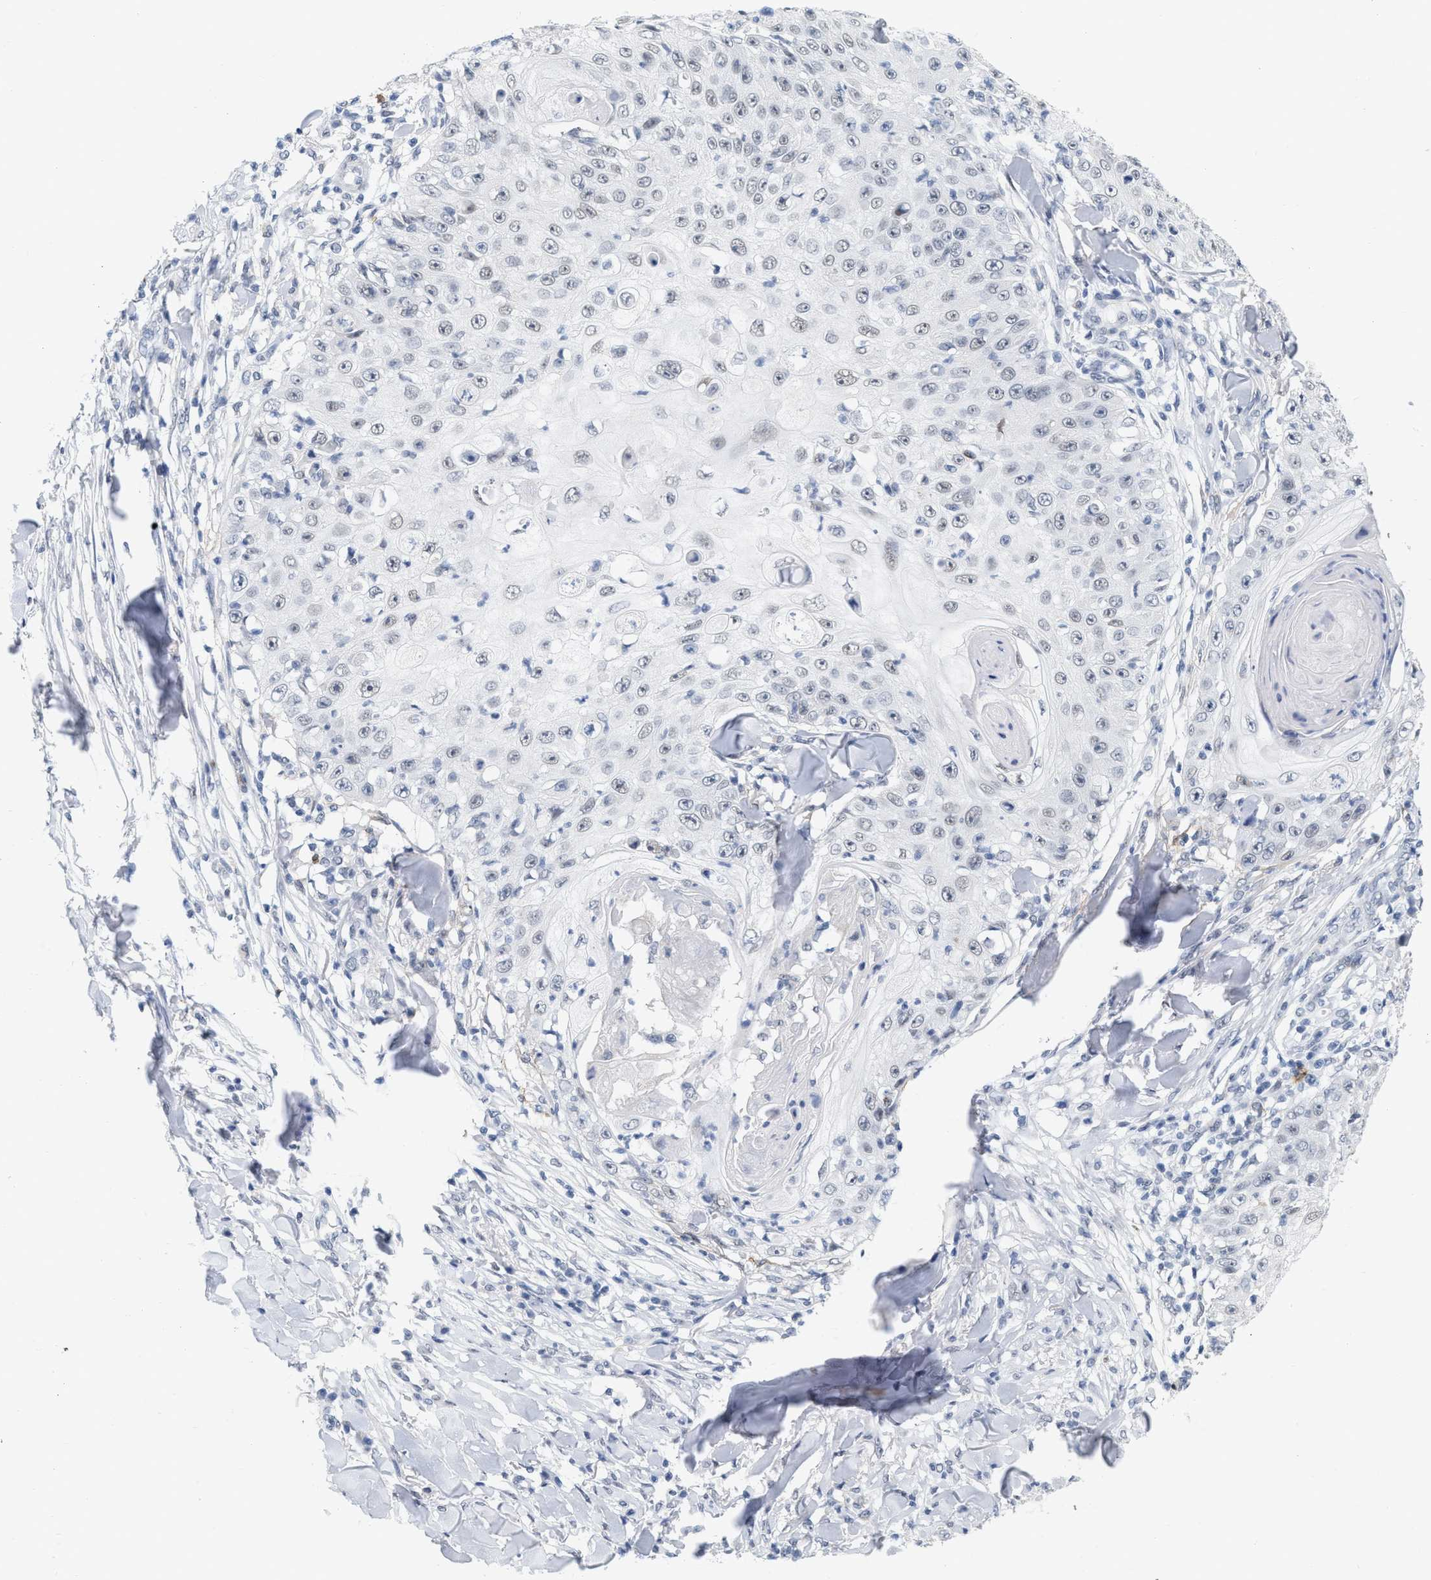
{"staining": {"intensity": "negative", "quantity": "none", "location": "none"}, "tissue": "skin cancer", "cell_type": "Tumor cells", "image_type": "cancer", "snomed": [{"axis": "morphology", "description": "Squamous cell carcinoma, NOS"}, {"axis": "topography", "description": "Skin"}], "caption": "Immunohistochemistry of skin cancer (squamous cell carcinoma) shows no expression in tumor cells. (DAB (3,3'-diaminobenzidine) IHC, high magnification).", "gene": "XIRP1", "patient": {"sex": "male", "age": 86}}